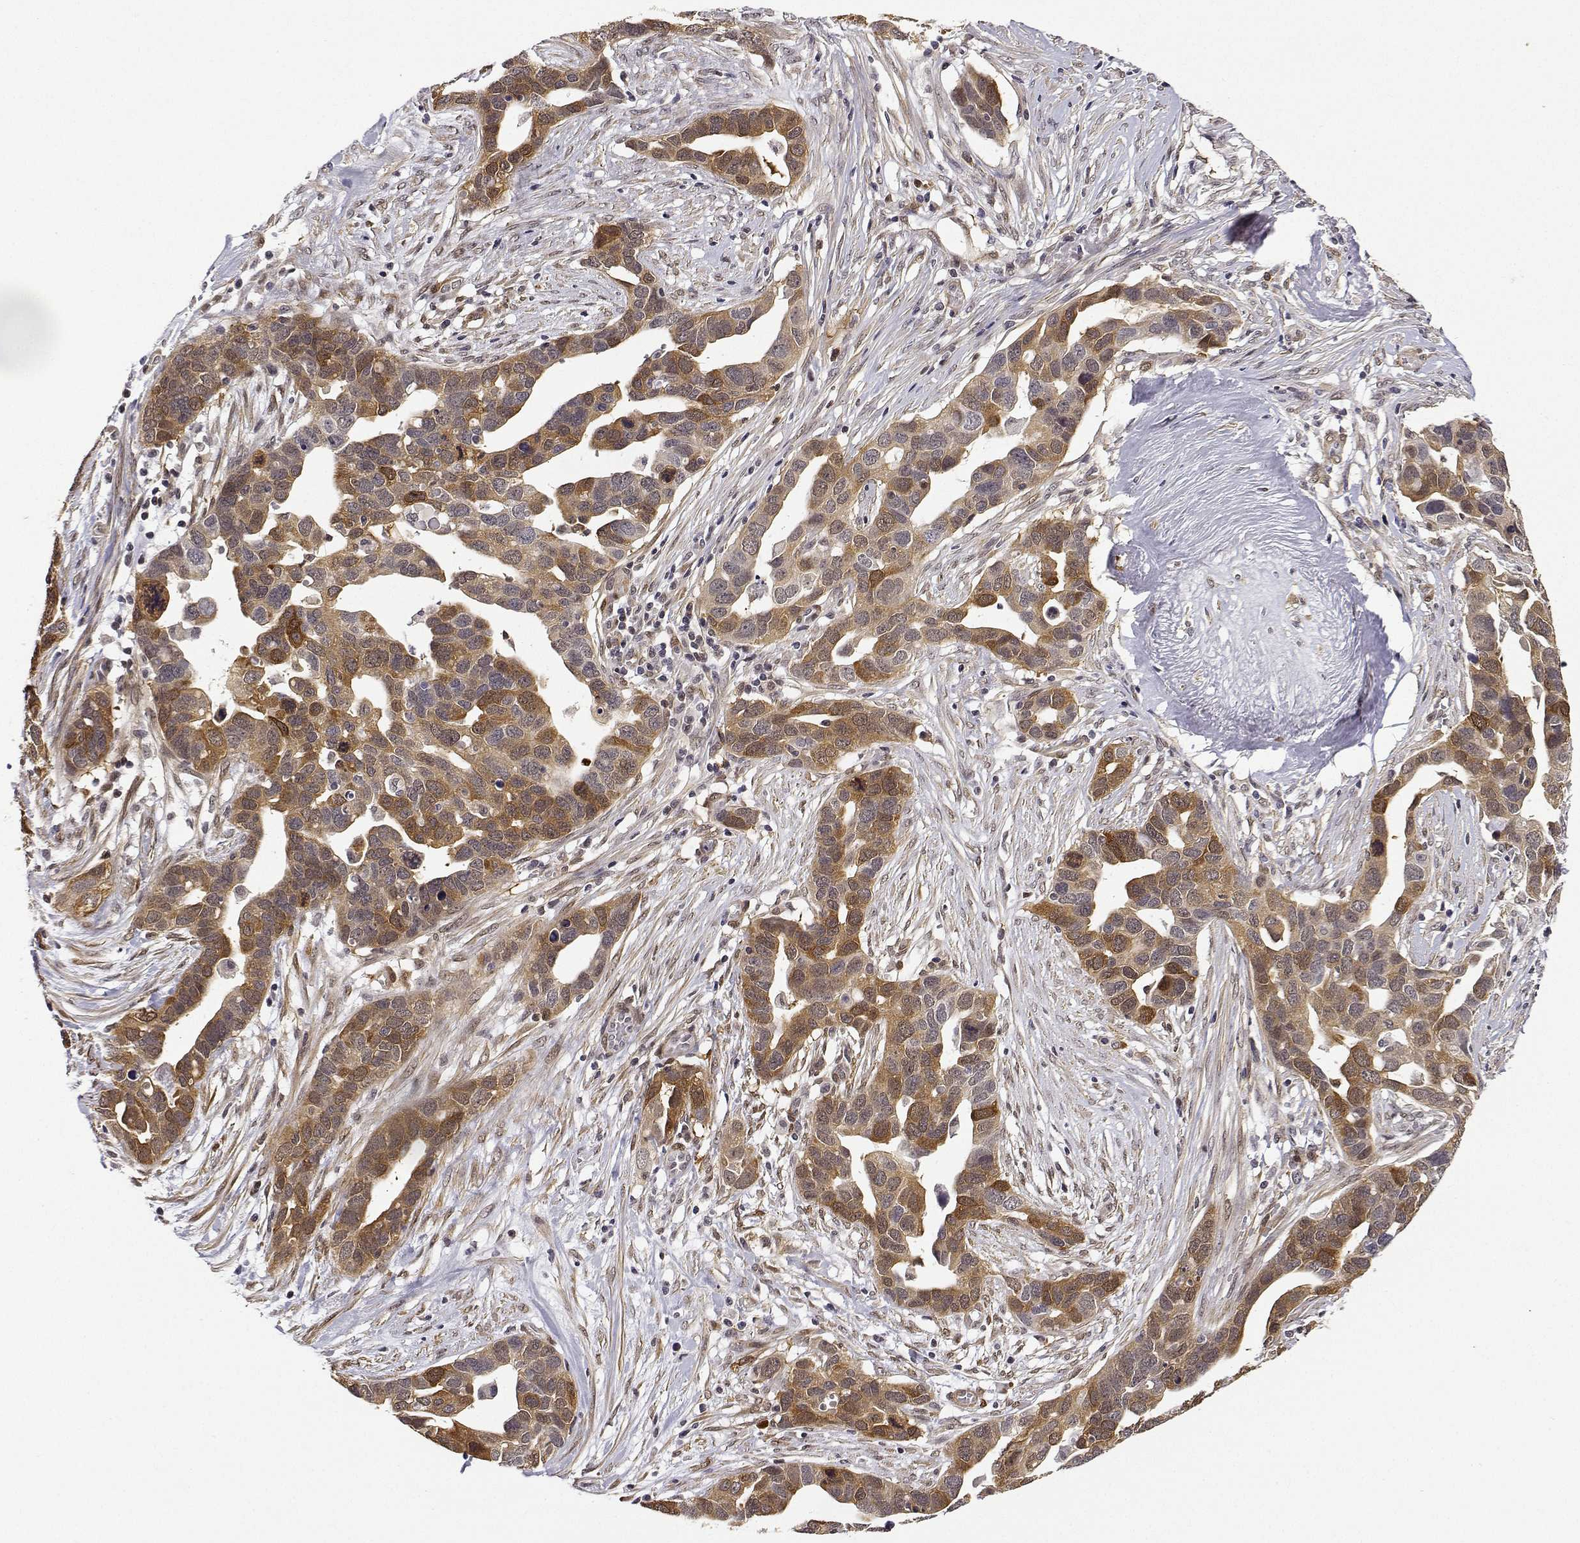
{"staining": {"intensity": "moderate", "quantity": ">75%", "location": "cytoplasmic/membranous"}, "tissue": "ovarian cancer", "cell_type": "Tumor cells", "image_type": "cancer", "snomed": [{"axis": "morphology", "description": "Cystadenocarcinoma, serous, NOS"}, {"axis": "topography", "description": "Ovary"}], "caption": "Moderate cytoplasmic/membranous expression is present in about >75% of tumor cells in ovarian cancer.", "gene": "PHGDH", "patient": {"sex": "female", "age": 54}}